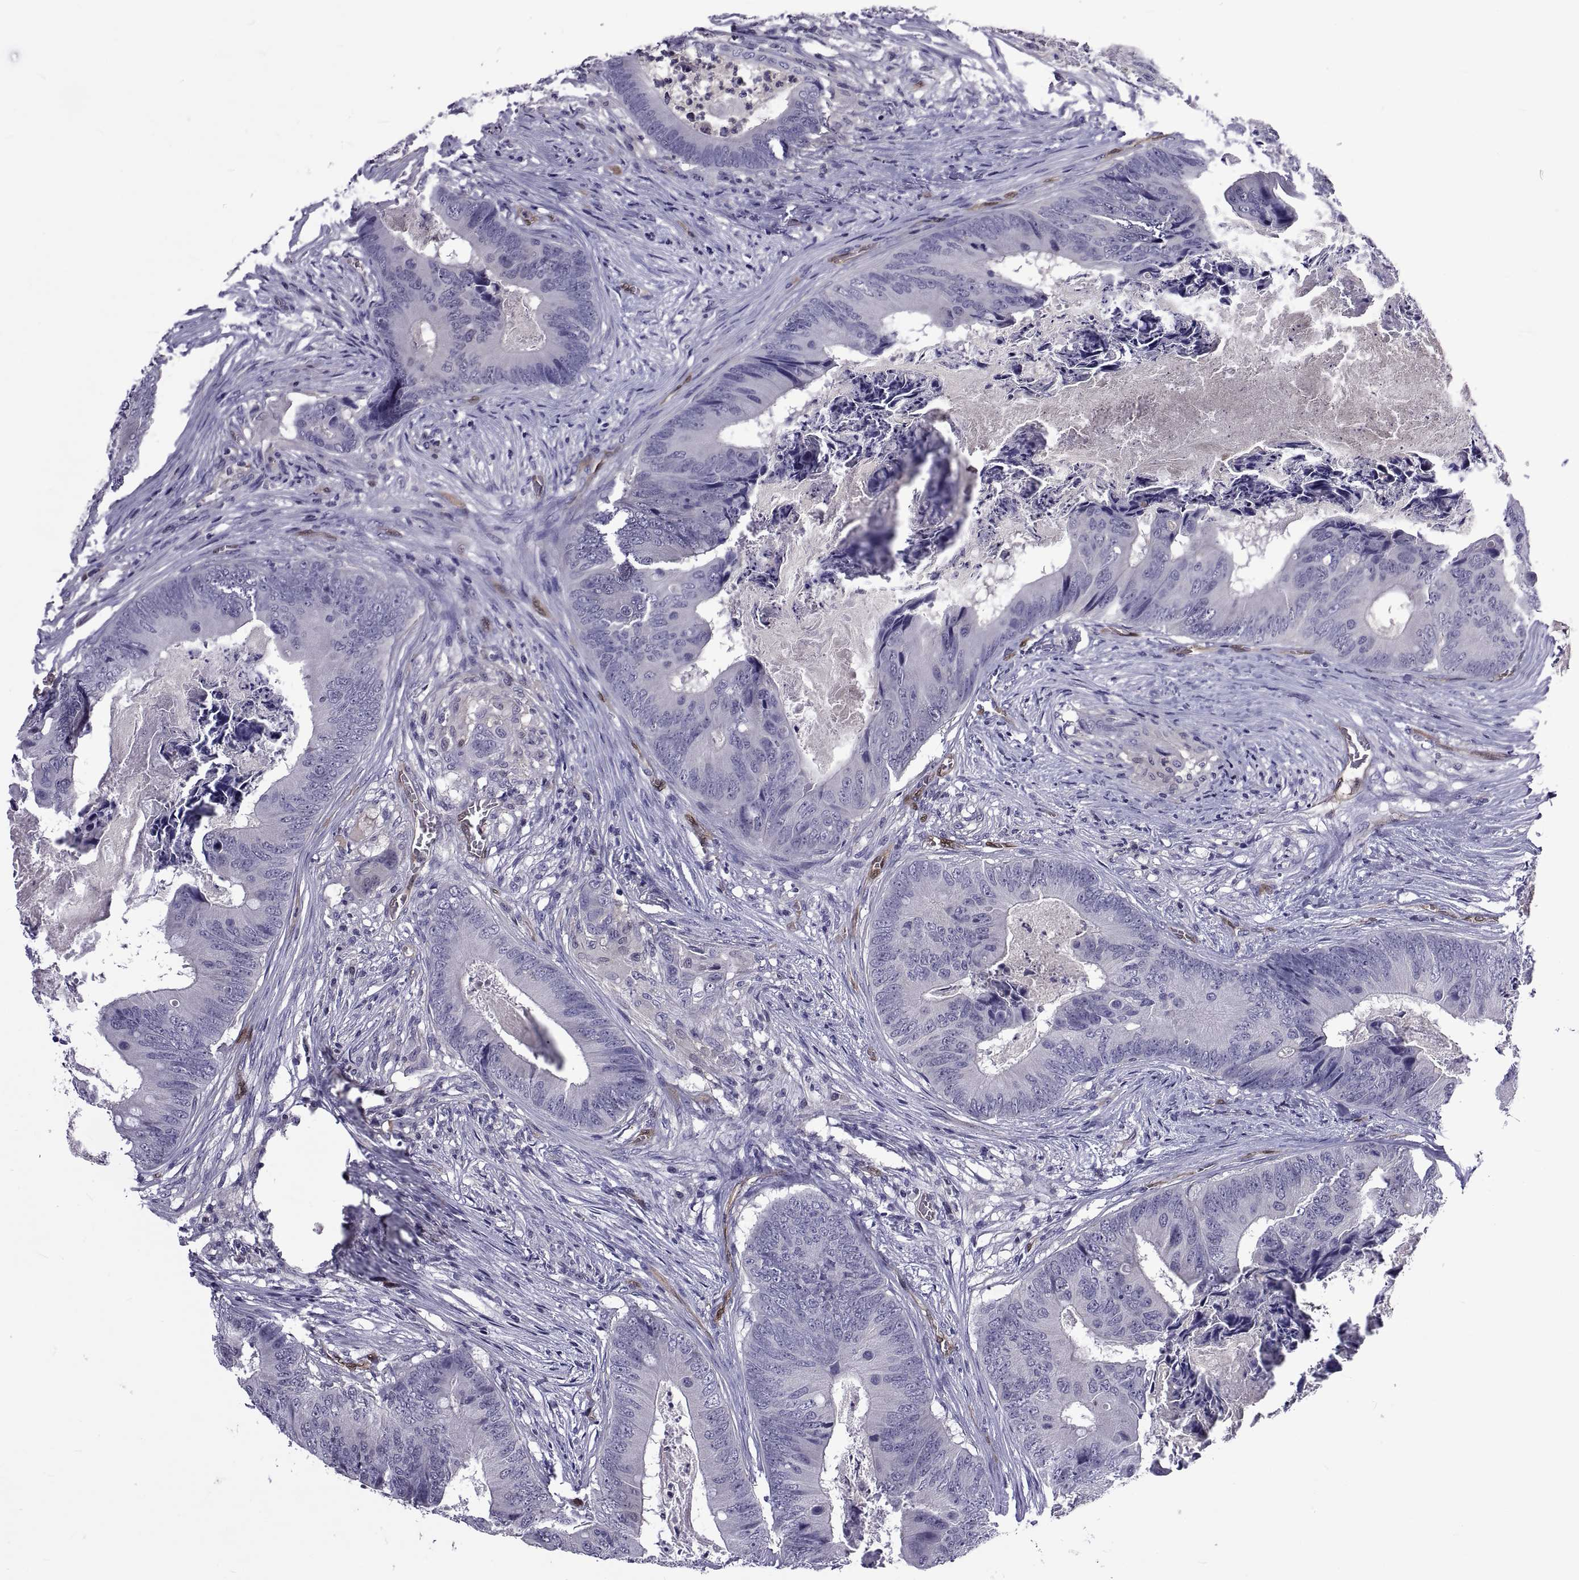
{"staining": {"intensity": "negative", "quantity": "none", "location": "none"}, "tissue": "colorectal cancer", "cell_type": "Tumor cells", "image_type": "cancer", "snomed": [{"axis": "morphology", "description": "Adenocarcinoma, NOS"}, {"axis": "topography", "description": "Colon"}], "caption": "Immunohistochemistry (IHC) photomicrograph of human colorectal cancer (adenocarcinoma) stained for a protein (brown), which reveals no expression in tumor cells. (DAB (3,3'-diaminobenzidine) immunohistochemistry visualized using brightfield microscopy, high magnification).", "gene": "LCN9", "patient": {"sex": "male", "age": 84}}